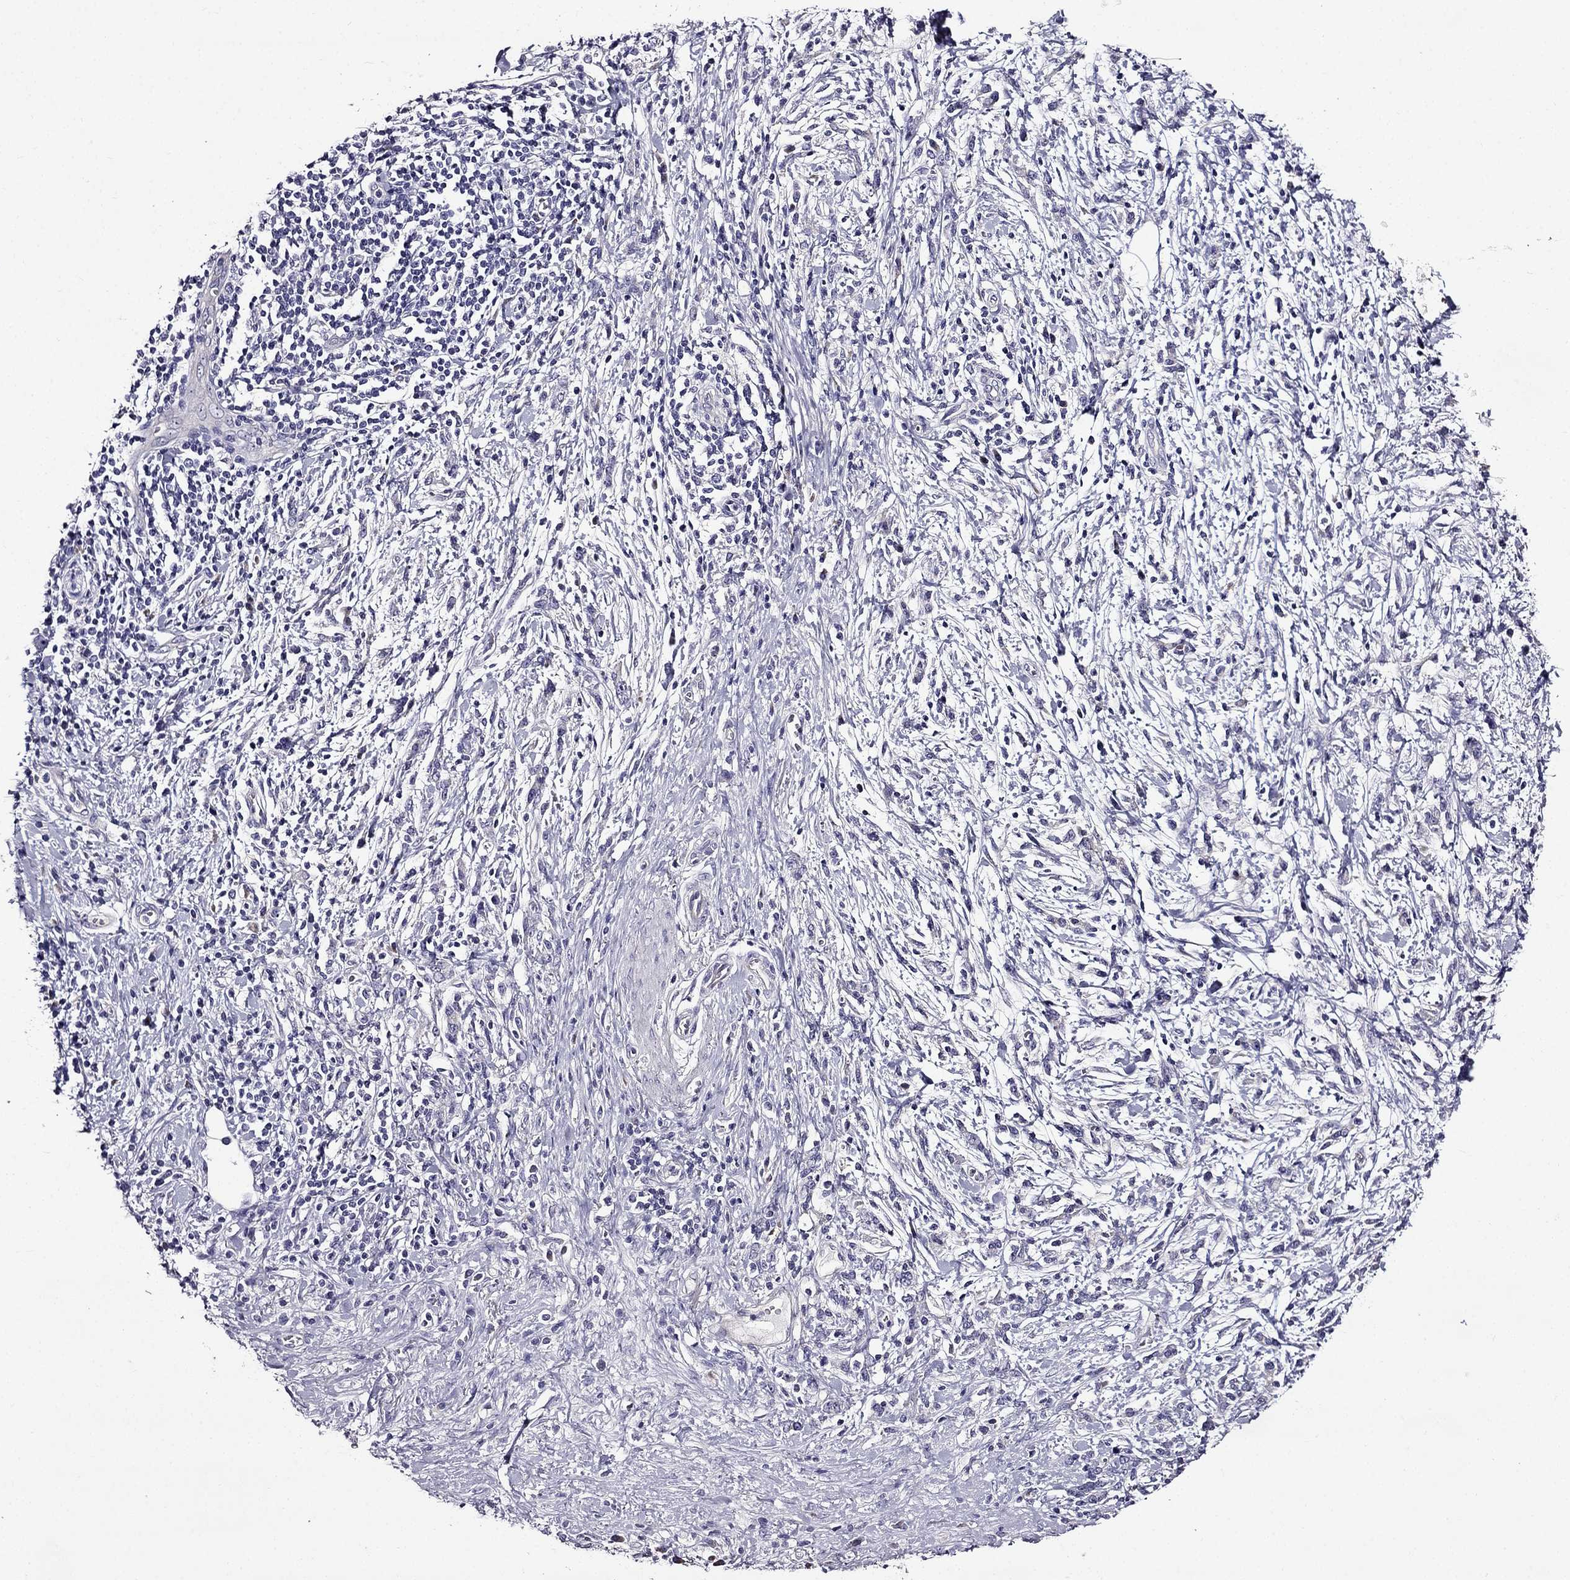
{"staining": {"intensity": "negative", "quantity": "none", "location": "none"}, "tissue": "stomach cancer", "cell_type": "Tumor cells", "image_type": "cancer", "snomed": [{"axis": "morphology", "description": "Adenocarcinoma, NOS"}, {"axis": "topography", "description": "Stomach"}], "caption": "IHC histopathology image of neoplastic tissue: stomach cancer stained with DAB exhibits no significant protein staining in tumor cells.", "gene": "TMEM266", "patient": {"sex": "female", "age": 57}}